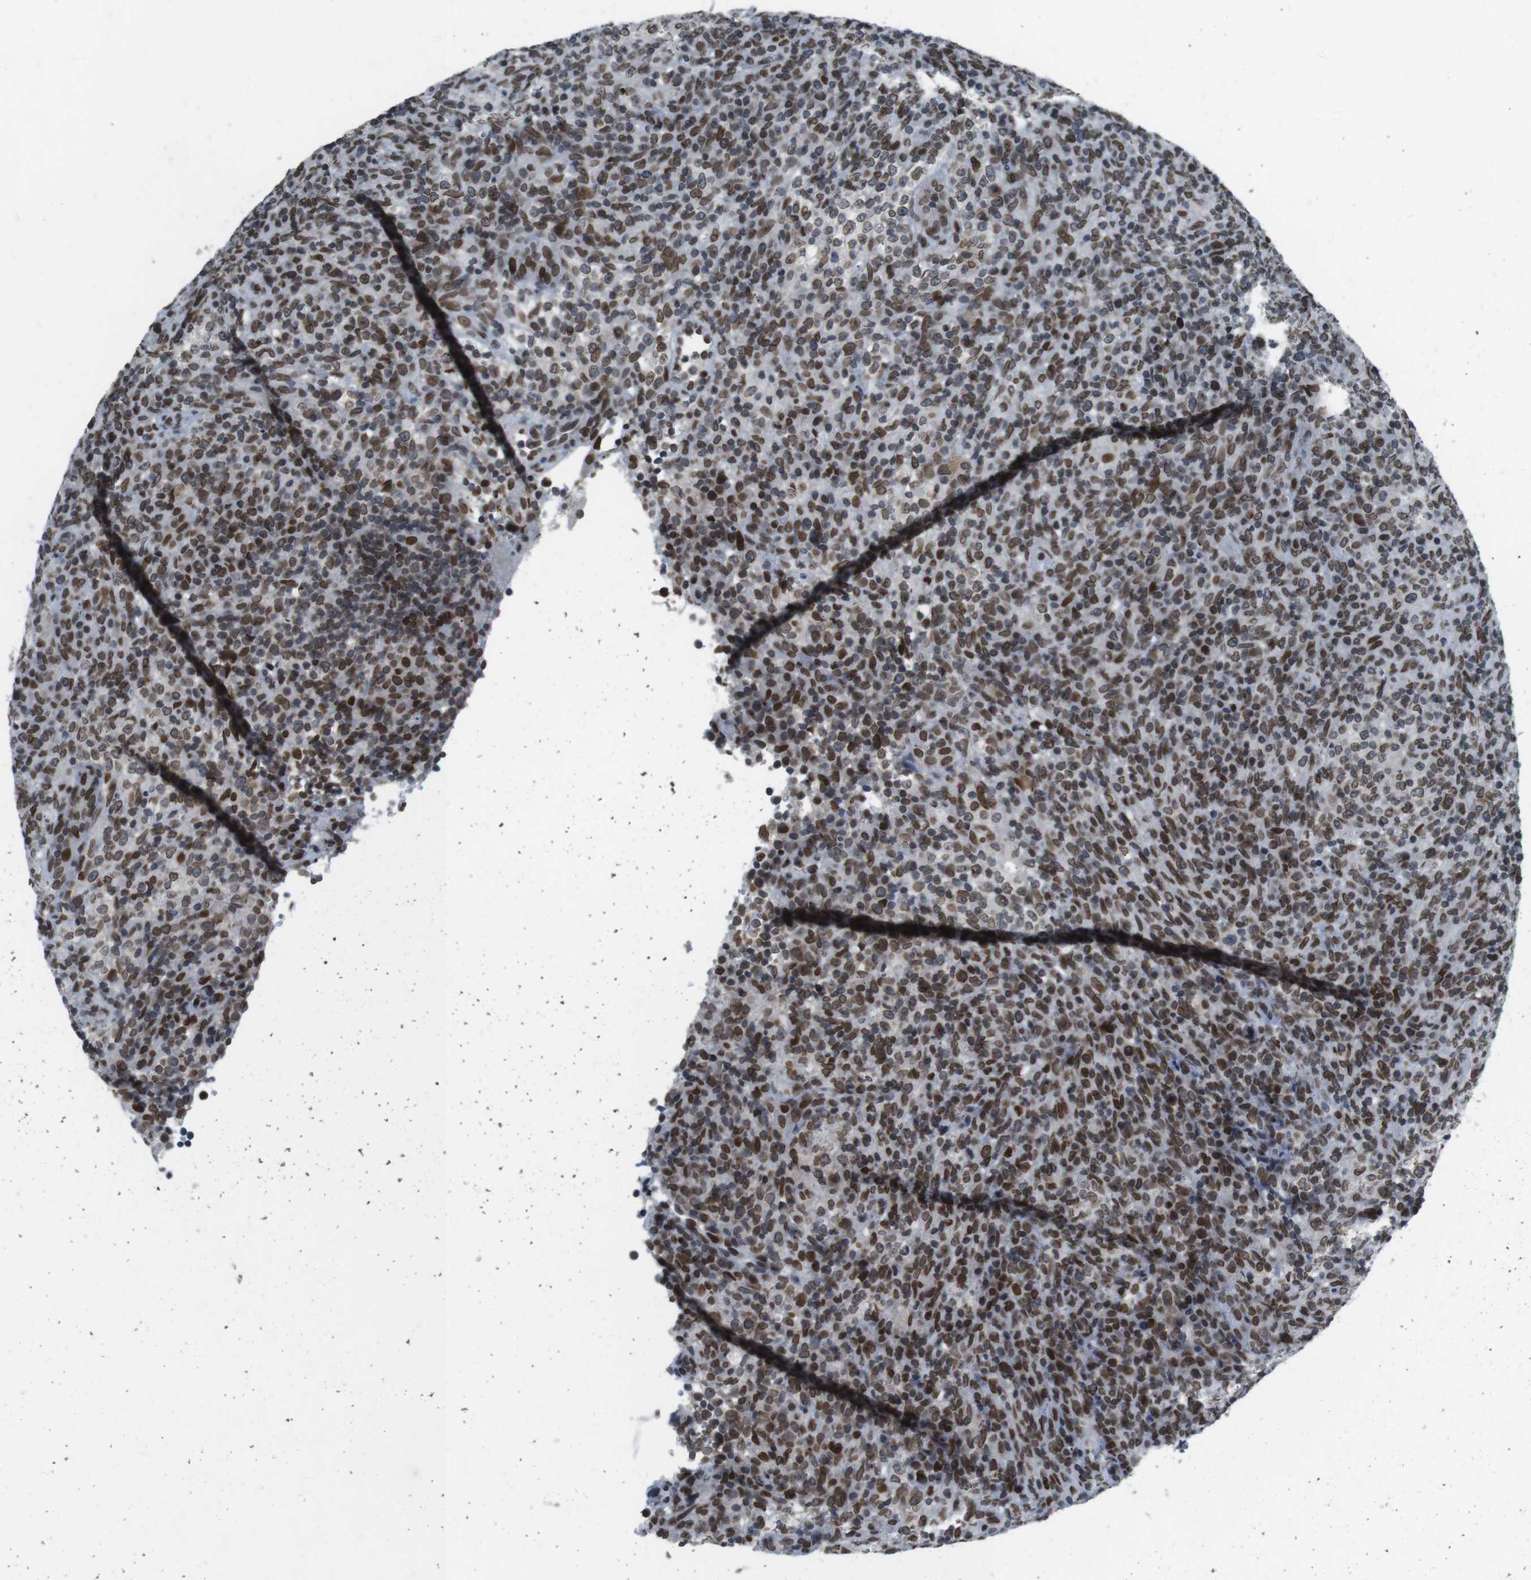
{"staining": {"intensity": "moderate", "quantity": ">75%", "location": "cytoplasmic/membranous,nuclear"}, "tissue": "lymphoma", "cell_type": "Tumor cells", "image_type": "cancer", "snomed": [{"axis": "morphology", "description": "Malignant lymphoma, non-Hodgkin's type, High grade"}, {"axis": "topography", "description": "Lymph node"}], "caption": "Tumor cells display medium levels of moderate cytoplasmic/membranous and nuclear positivity in about >75% of cells in high-grade malignant lymphoma, non-Hodgkin's type.", "gene": "MAD1L1", "patient": {"sex": "female", "age": 76}}